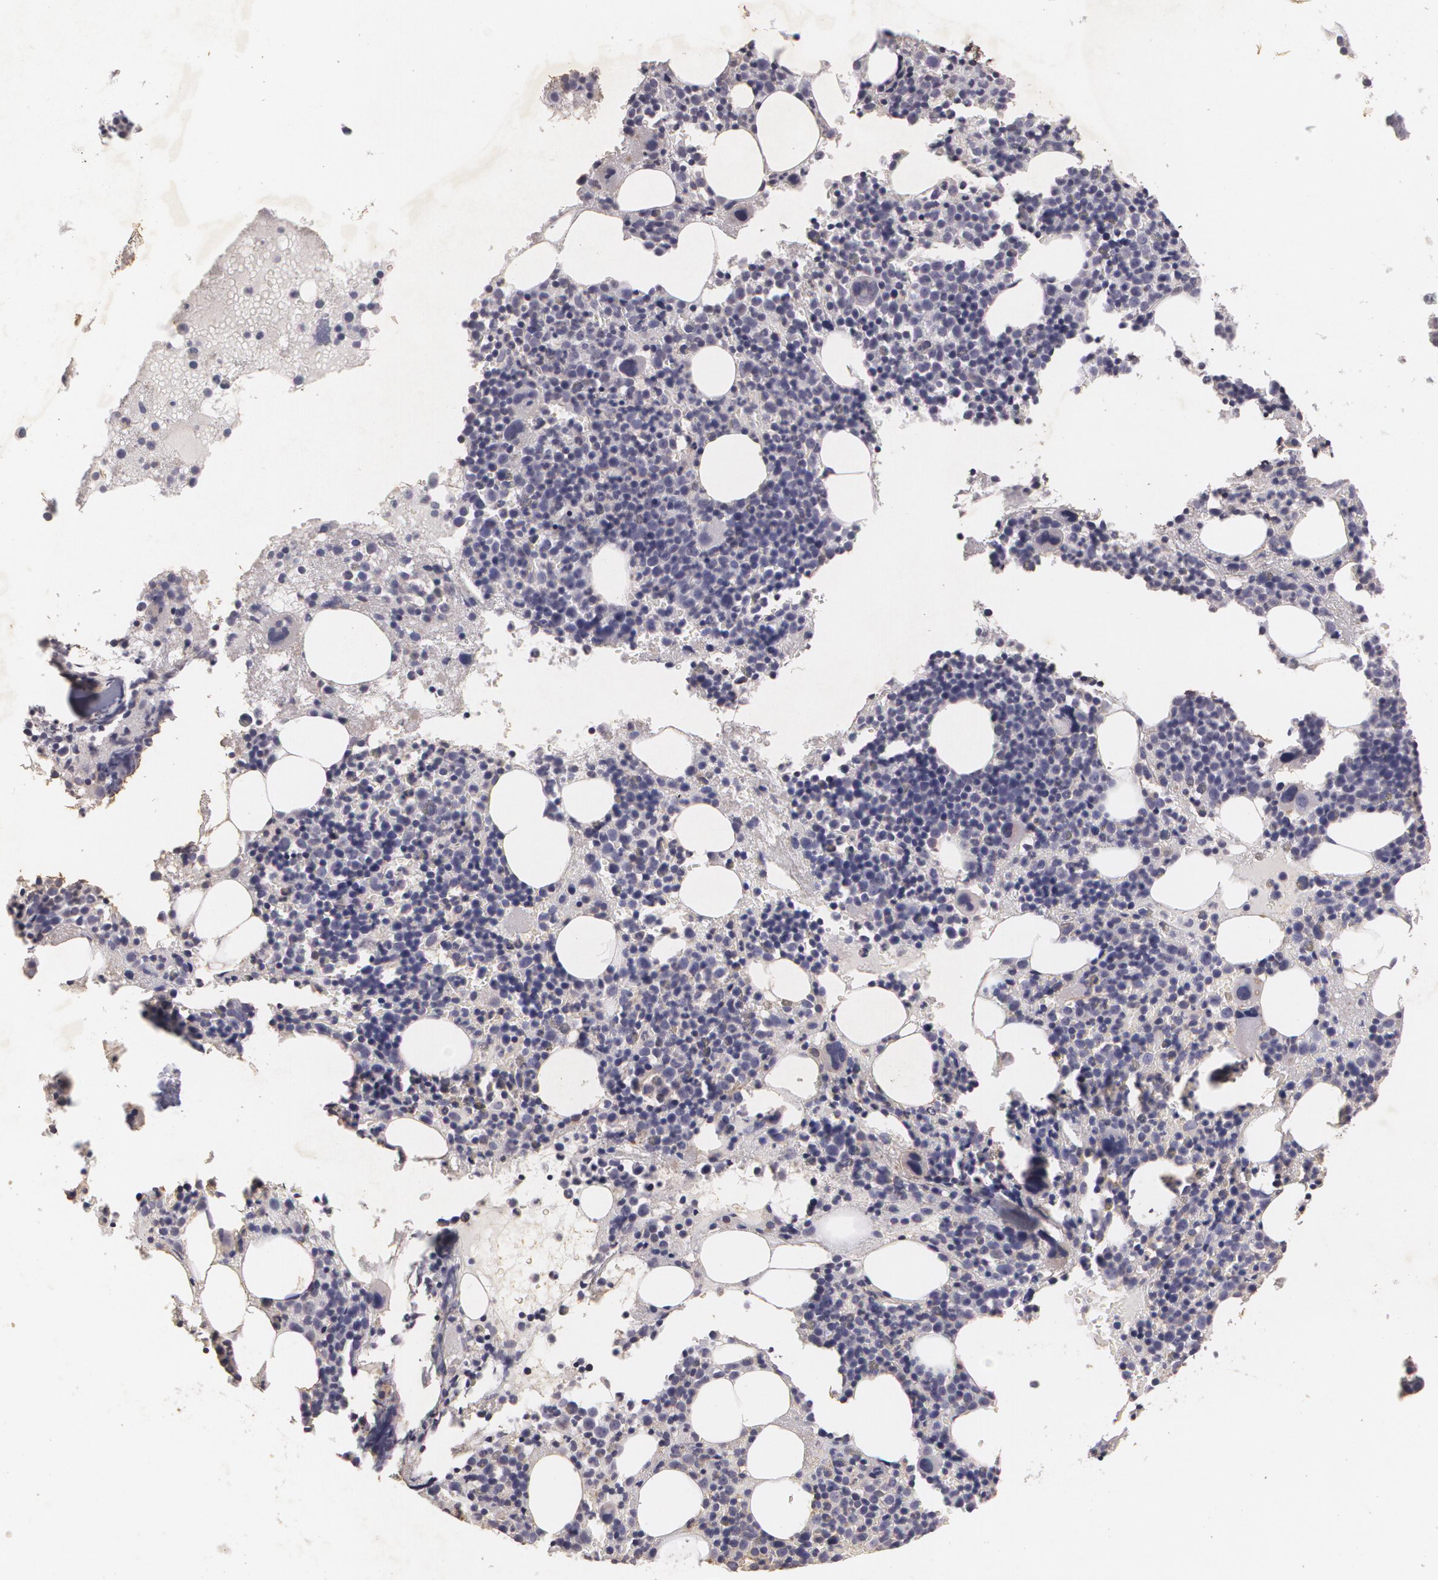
{"staining": {"intensity": "negative", "quantity": "none", "location": "none"}, "tissue": "bone marrow", "cell_type": "Hematopoietic cells", "image_type": "normal", "snomed": [{"axis": "morphology", "description": "Normal tissue, NOS"}, {"axis": "topography", "description": "Bone marrow"}], "caption": "IHC histopathology image of unremarkable human bone marrow stained for a protein (brown), which shows no expression in hematopoietic cells.", "gene": "KCNA4", "patient": {"sex": "male", "age": 34}}